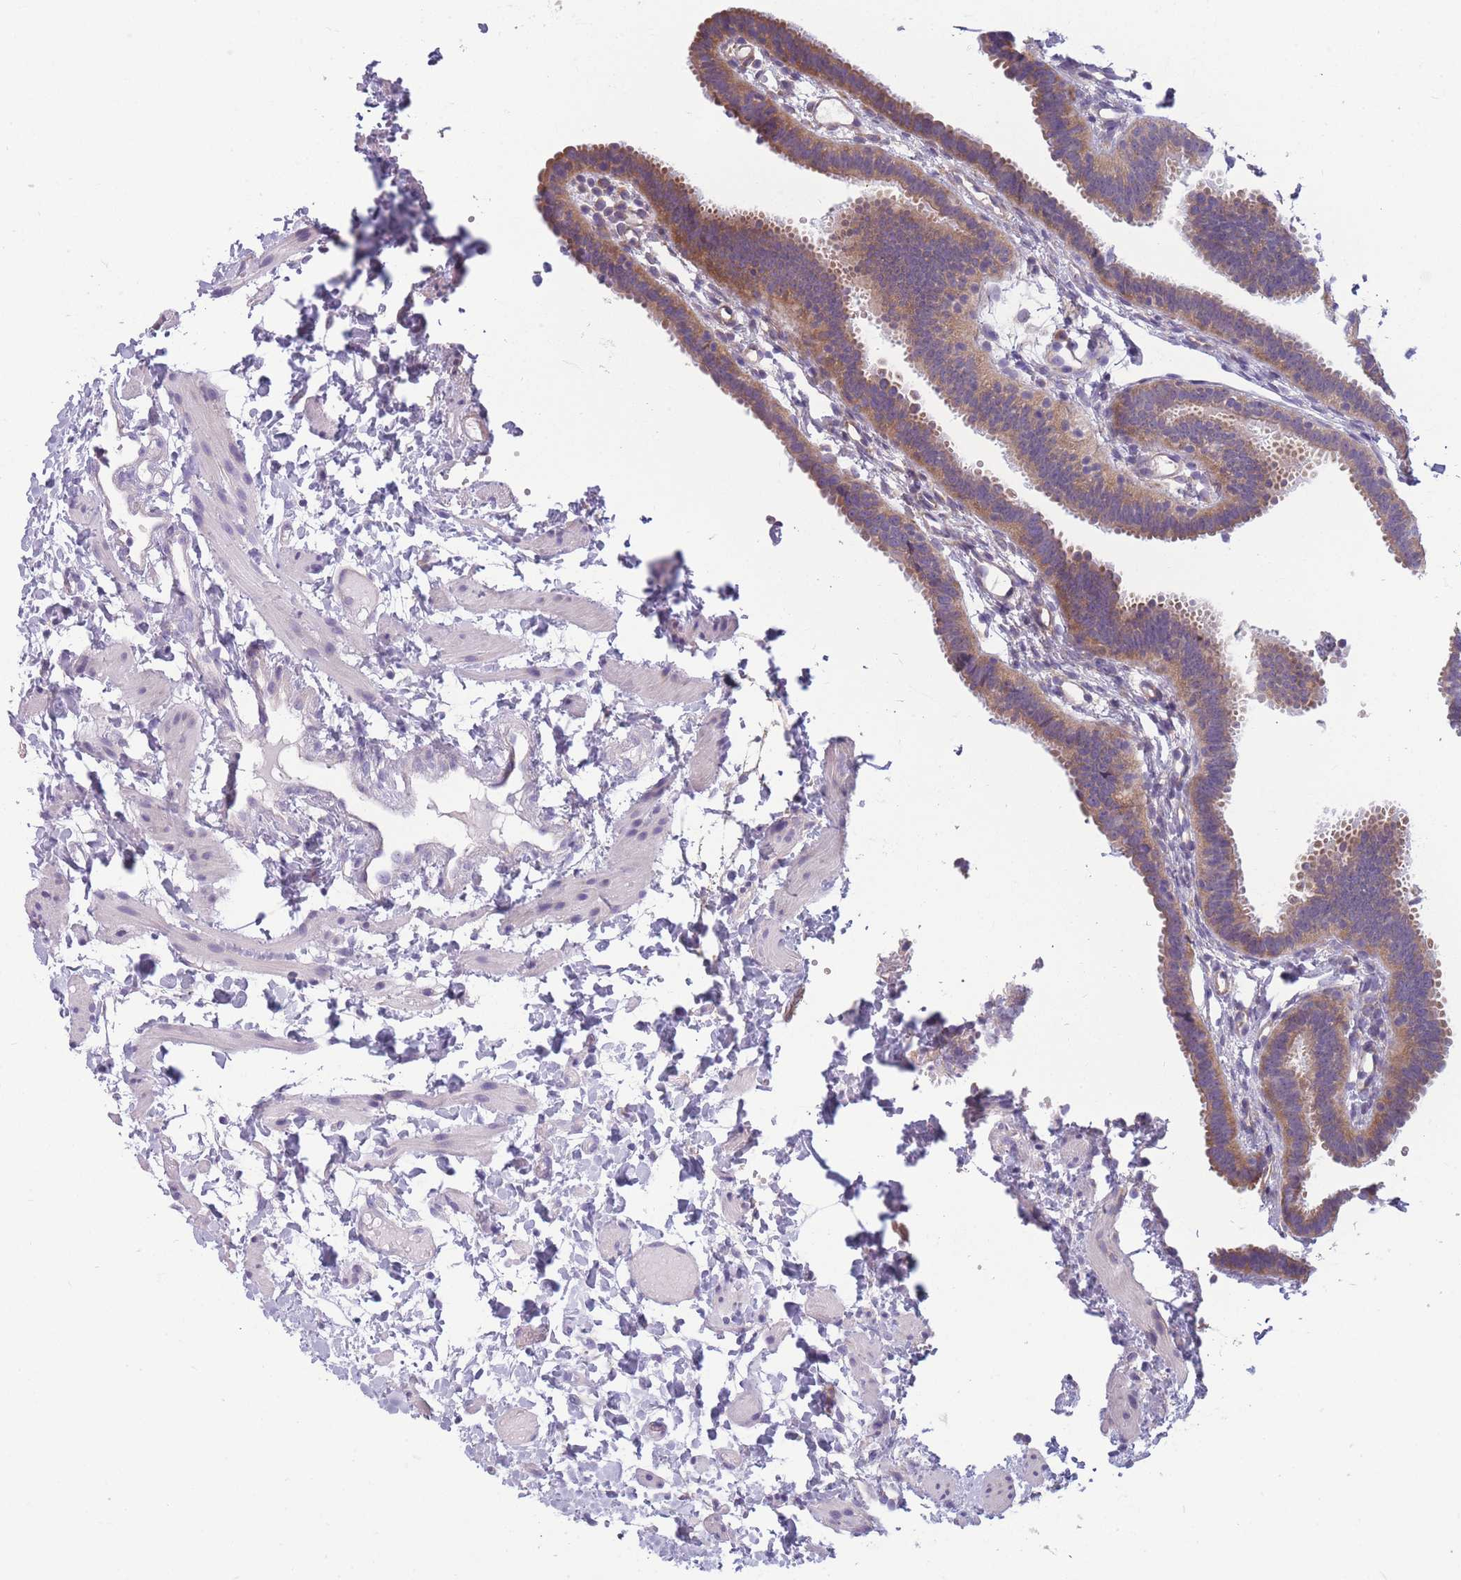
{"staining": {"intensity": "moderate", "quantity": ">75%", "location": "cytoplasmic/membranous"}, "tissue": "fallopian tube", "cell_type": "Glandular cells", "image_type": "normal", "snomed": [{"axis": "morphology", "description": "Normal tissue, NOS"}, {"axis": "topography", "description": "Fallopian tube"}], "caption": "Brown immunohistochemical staining in unremarkable human fallopian tube exhibits moderate cytoplasmic/membranous staining in about >75% of glandular cells. The protein is stained brown, and the nuclei are stained in blue (DAB IHC with brightfield microscopy, high magnification).", "gene": "NDUFAF6", "patient": {"sex": "female", "age": 37}}